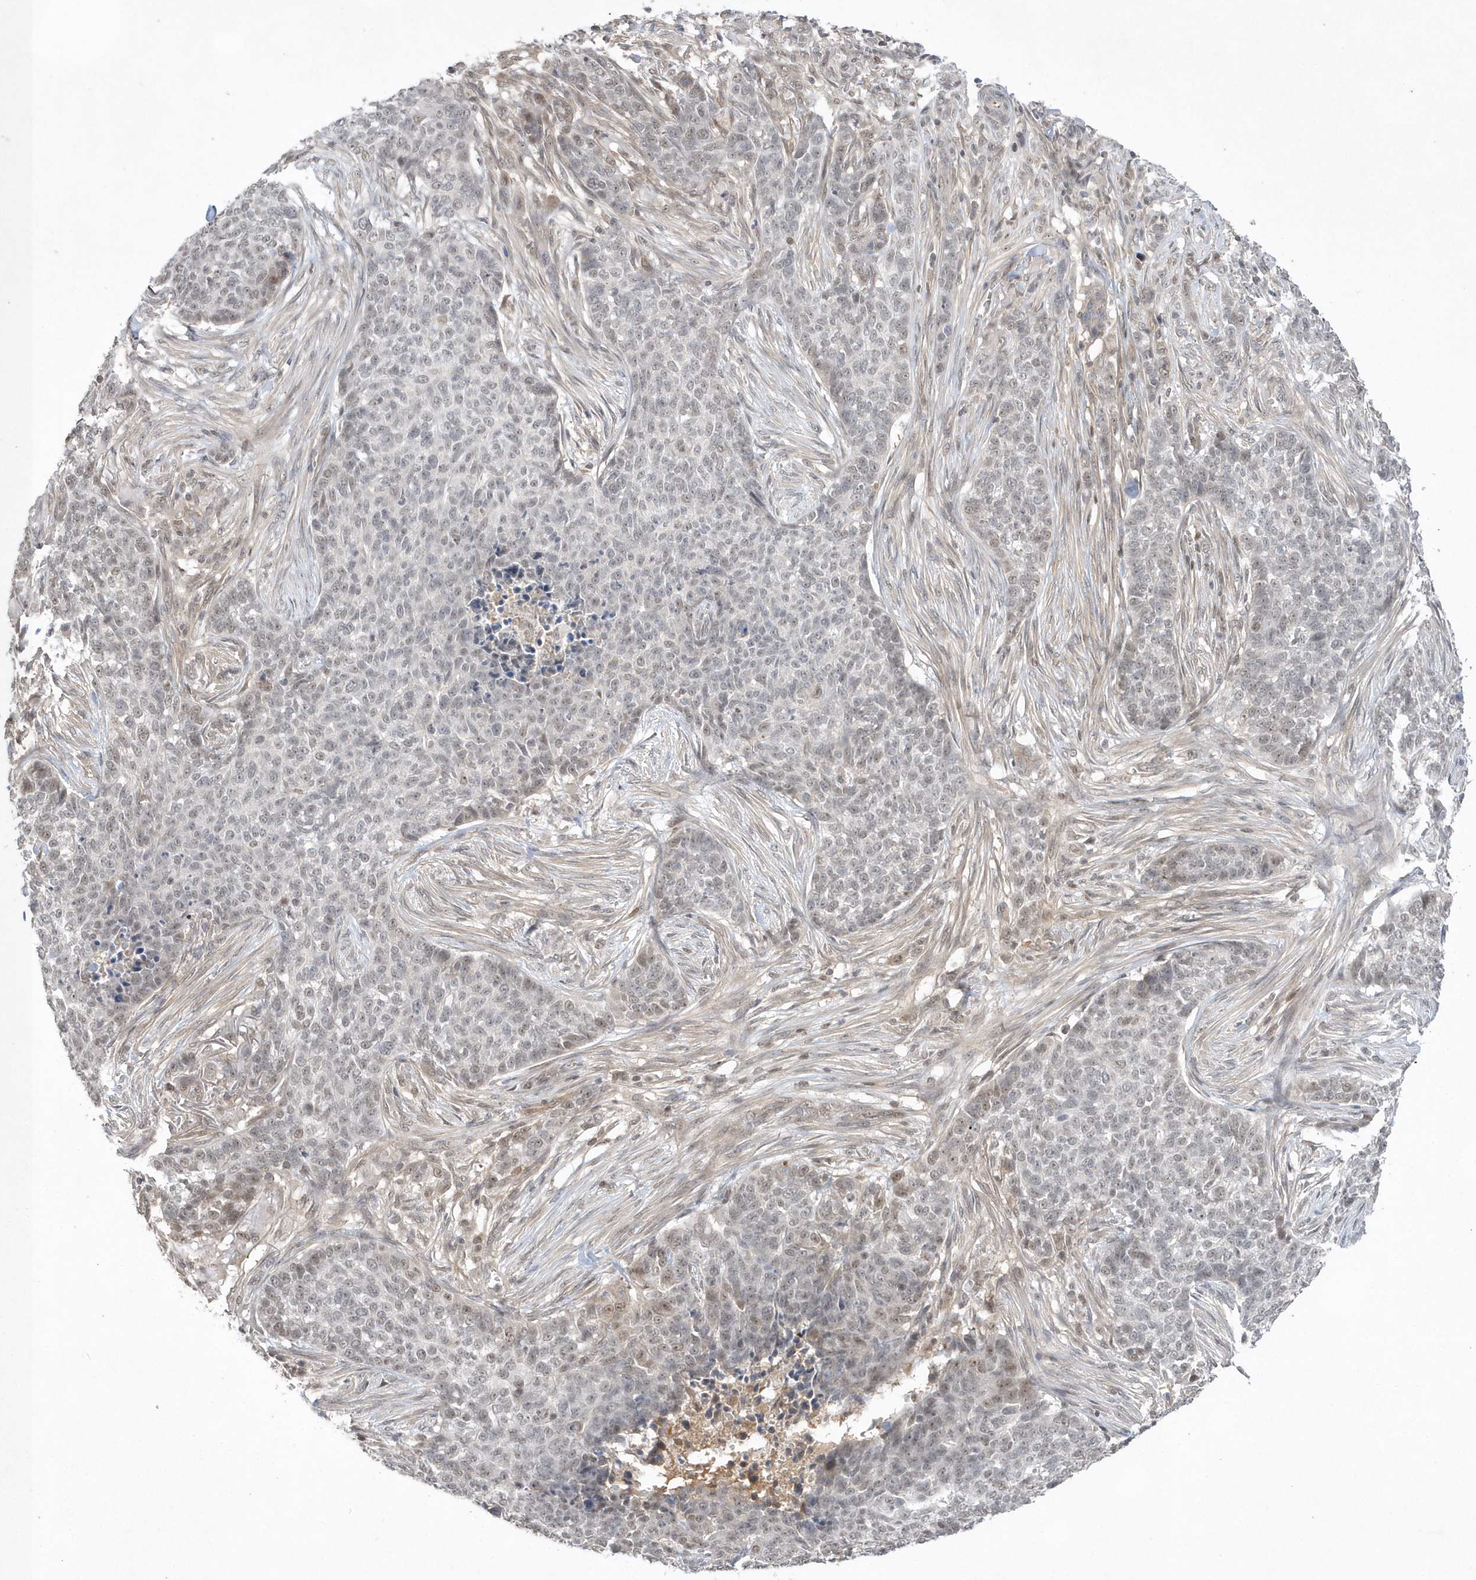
{"staining": {"intensity": "weak", "quantity": "<25%", "location": "nuclear"}, "tissue": "skin cancer", "cell_type": "Tumor cells", "image_type": "cancer", "snomed": [{"axis": "morphology", "description": "Basal cell carcinoma"}, {"axis": "topography", "description": "Skin"}], "caption": "Basal cell carcinoma (skin) was stained to show a protein in brown. There is no significant staining in tumor cells.", "gene": "TMEM132B", "patient": {"sex": "male", "age": 85}}